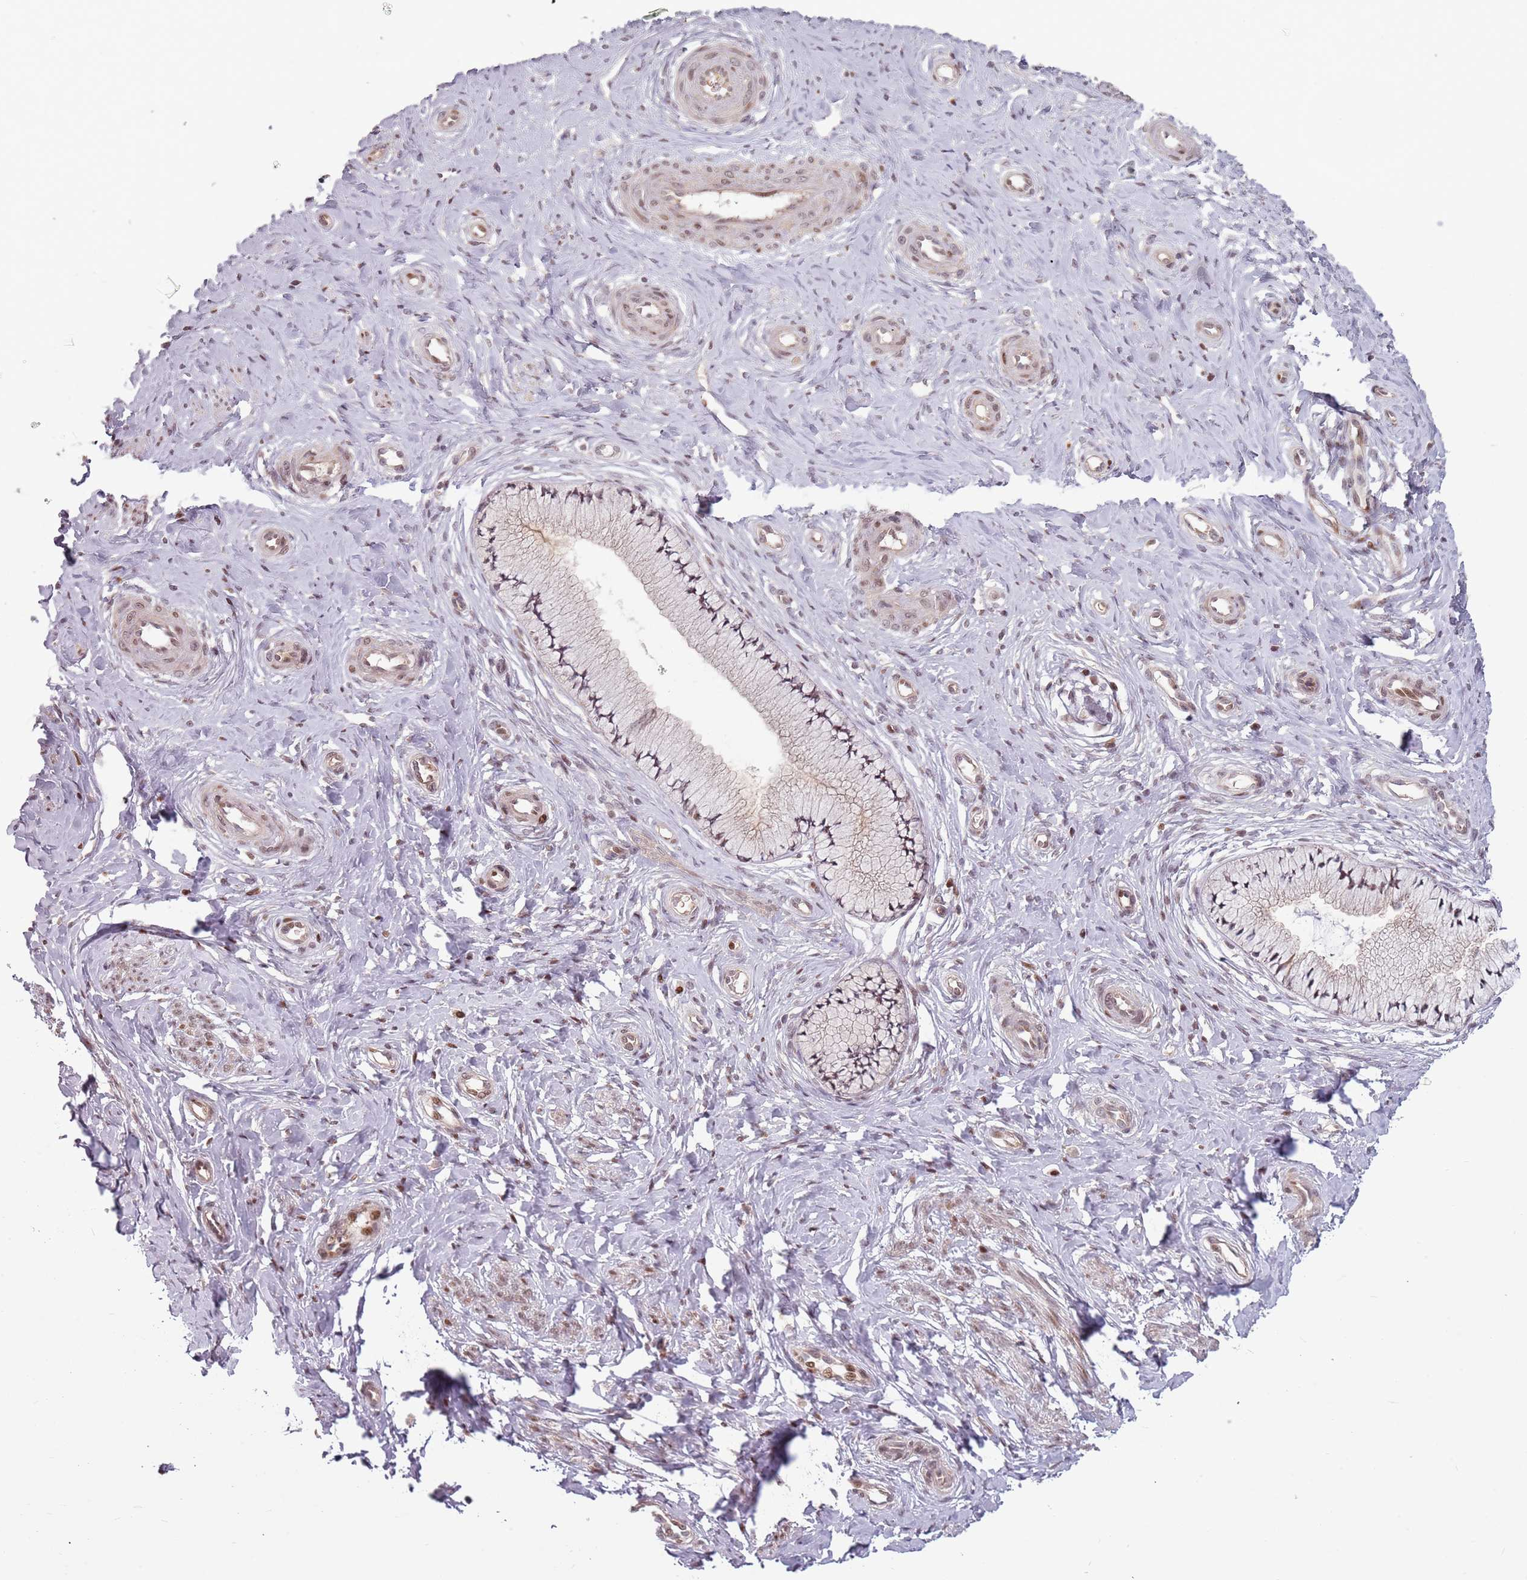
{"staining": {"intensity": "moderate", "quantity": "25%-75%", "location": "cytoplasmic/membranous,nuclear"}, "tissue": "cervix", "cell_type": "Glandular cells", "image_type": "normal", "snomed": [{"axis": "morphology", "description": "Normal tissue, NOS"}, {"axis": "topography", "description": "Cervix"}], "caption": "Protein positivity by IHC demonstrates moderate cytoplasmic/membranous,nuclear staining in approximately 25%-75% of glandular cells in benign cervix.", "gene": "ADGRG1", "patient": {"sex": "female", "age": 36}}